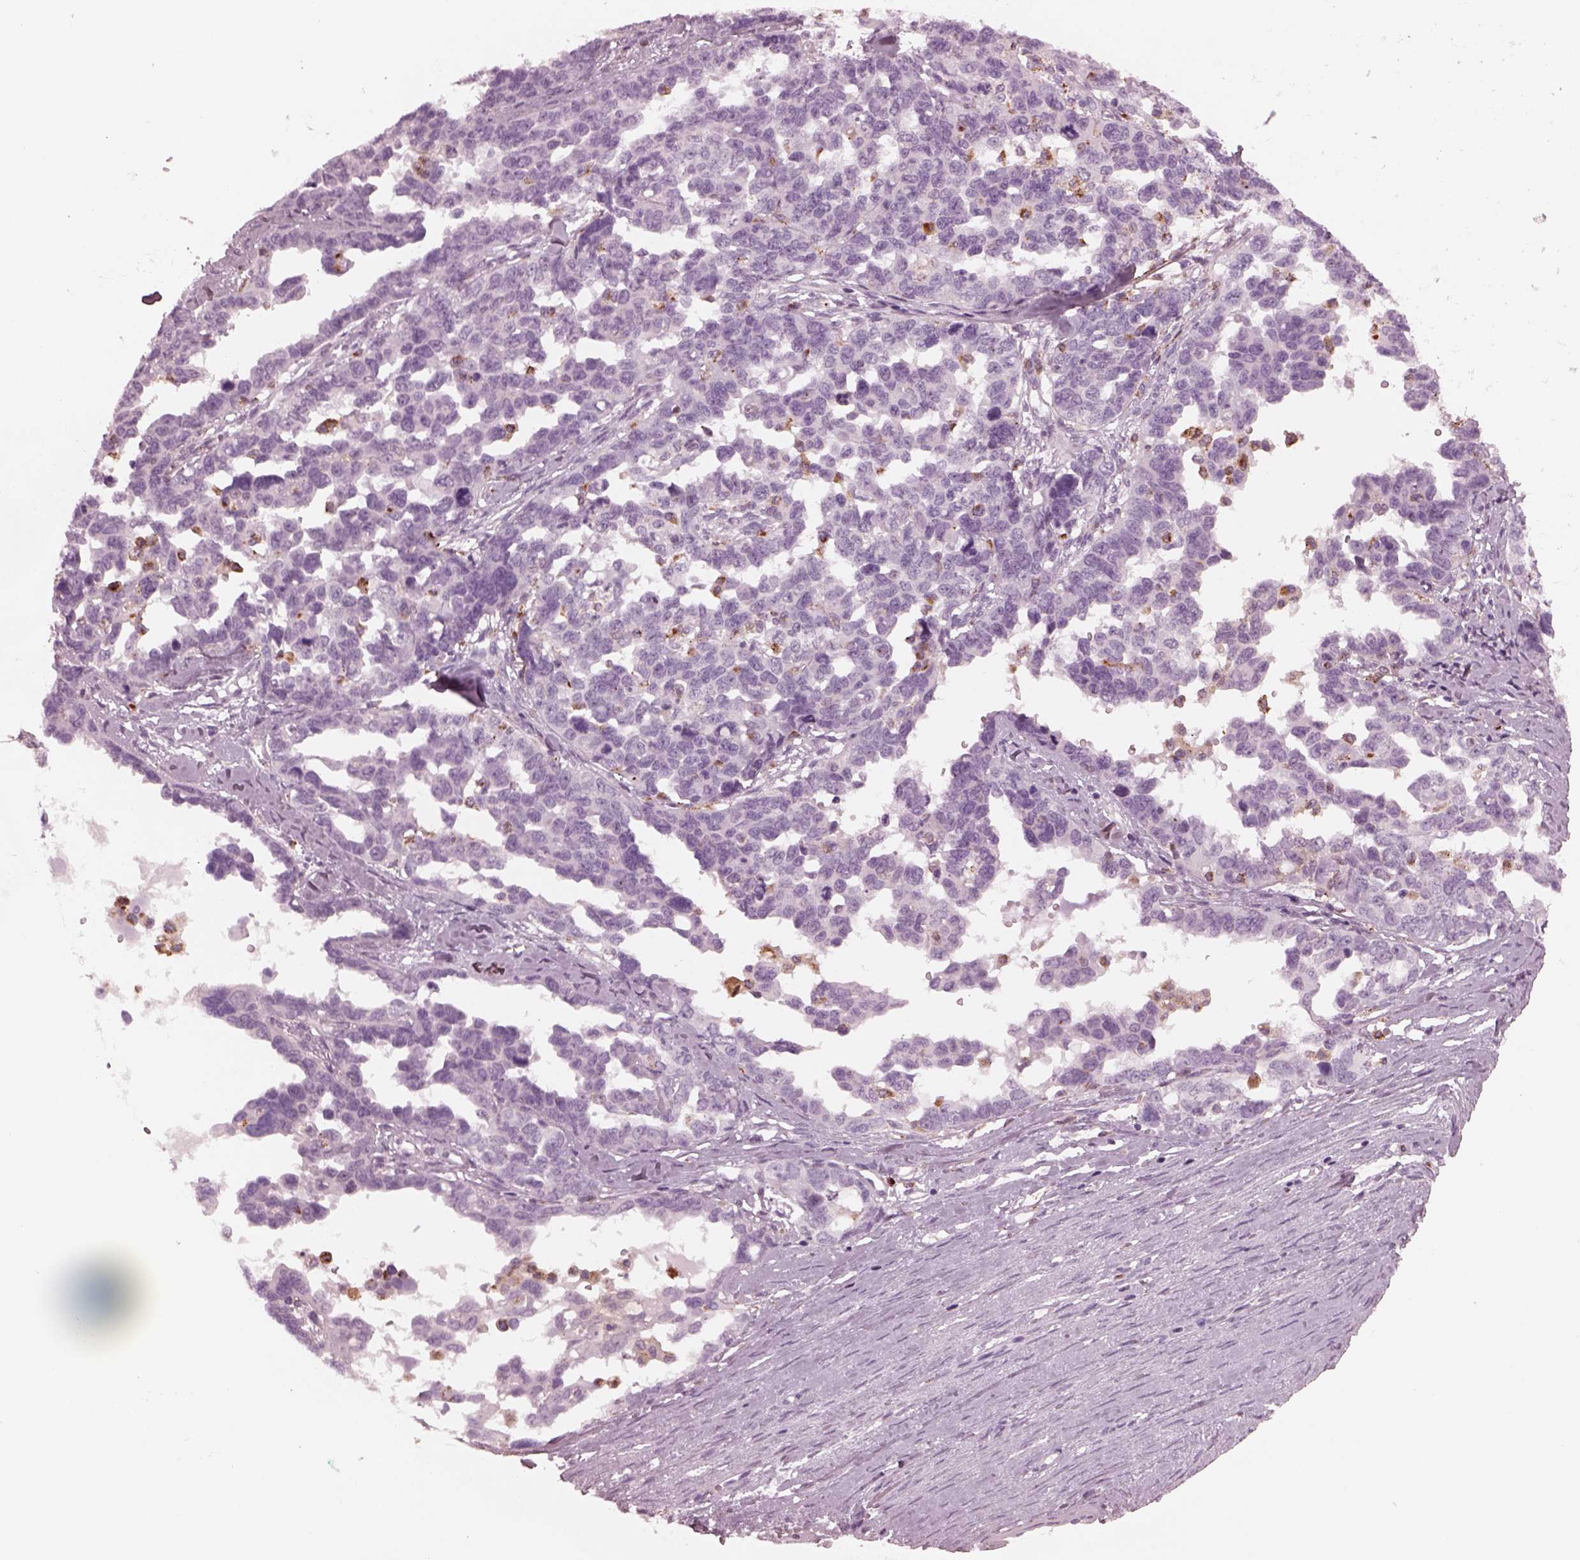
{"staining": {"intensity": "negative", "quantity": "none", "location": "none"}, "tissue": "ovarian cancer", "cell_type": "Tumor cells", "image_type": "cancer", "snomed": [{"axis": "morphology", "description": "Cystadenocarcinoma, serous, NOS"}, {"axis": "topography", "description": "Ovary"}], "caption": "Protein analysis of ovarian cancer (serous cystadenocarcinoma) exhibits no significant positivity in tumor cells. Brightfield microscopy of immunohistochemistry stained with DAB (3,3'-diaminobenzidine) (brown) and hematoxylin (blue), captured at high magnification.", "gene": "SLAMF8", "patient": {"sex": "female", "age": 69}}